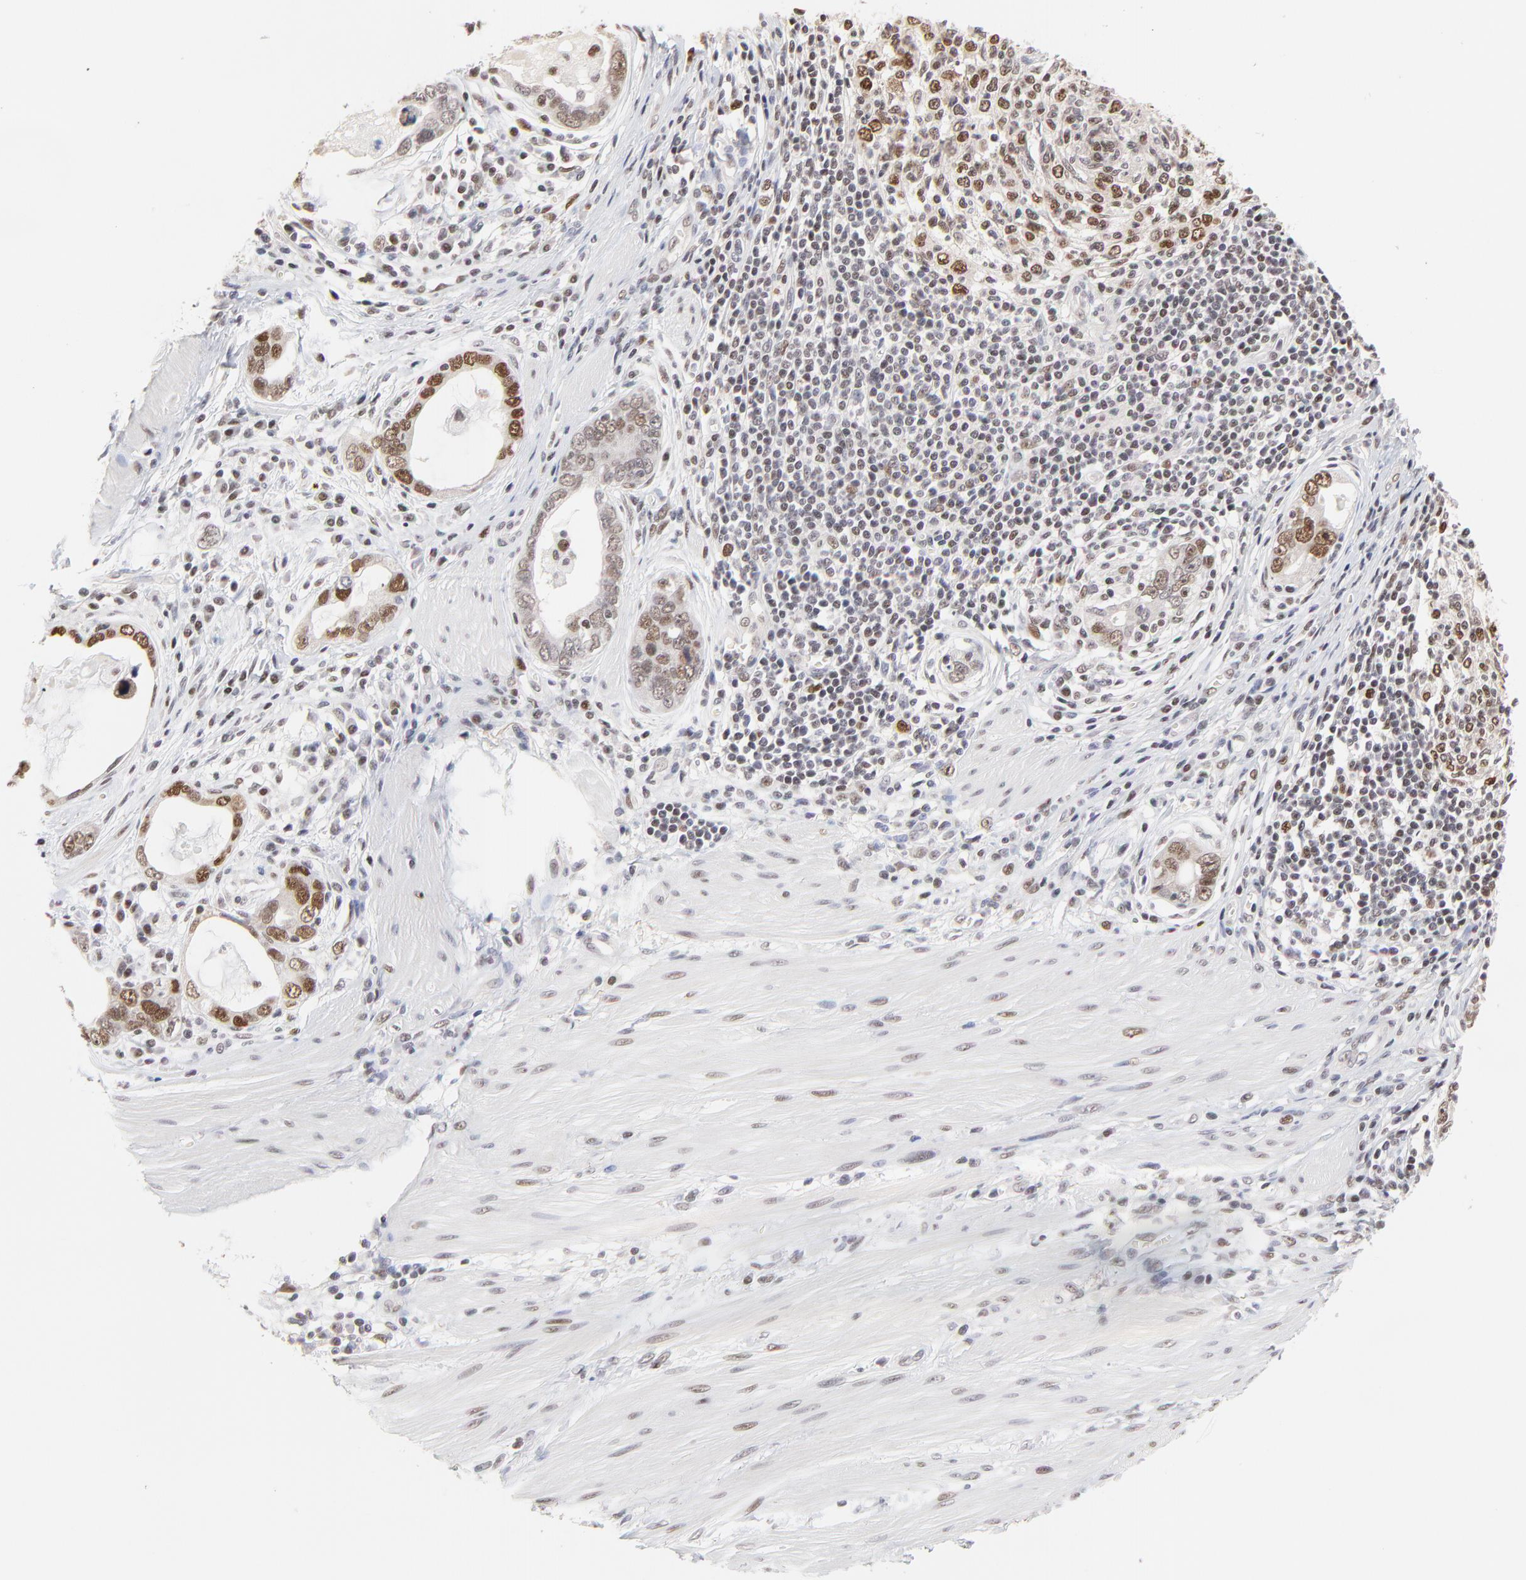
{"staining": {"intensity": "moderate", "quantity": ">75%", "location": "nuclear"}, "tissue": "stomach cancer", "cell_type": "Tumor cells", "image_type": "cancer", "snomed": [{"axis": "morphology", "description": "Adenocarcinoma, NOS"}, {"axis": "topography", "description": "Stomach, lower"}], "caption": "High-magnification brightfield microscopy of adenocarcinoma (stomach) stained with DAB (3,3'-diaminobenzidine) (brown) and counterstained with hematoxylin (blue). tumor cells exhibit moderate nuclear staining is present in approximately>75% of cells. (IHC, brightfield microscopy, high magnification).", "gene": "OGFOD1", "patient": {"sex": "female", "age": 93}}